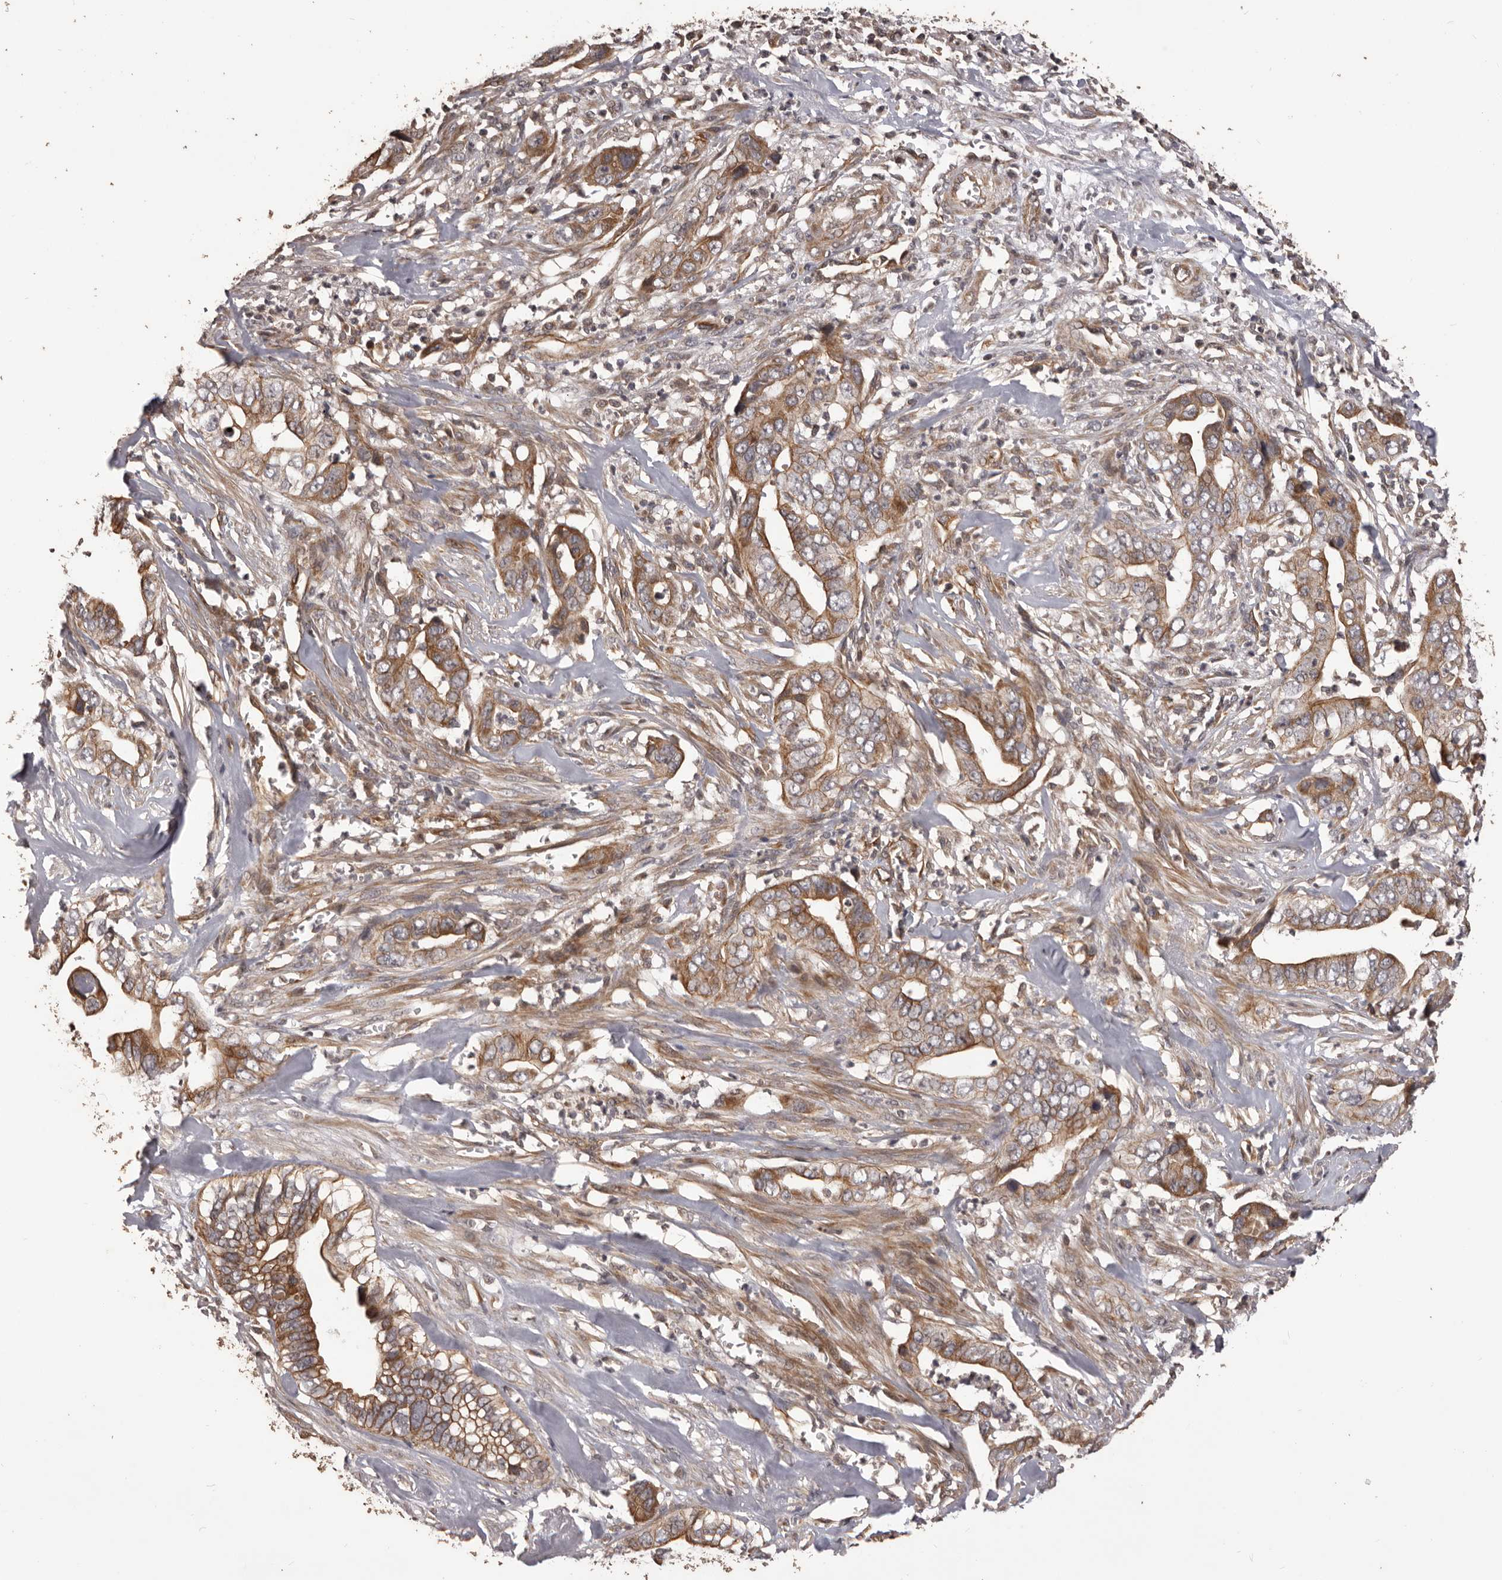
{"staining": {"intensity": "moderate", "quantity": ">75%", "location": "cytoplasmic/membranous"}, "tissue": "liver cancer", "cell_type": "Tumor cells", "image_type": "cancer", "snomed": [{"axis": "morphology", "description": "Cholangiocarcinoma"}, {"axis": "topography", "description": "Liver"}], "caption": "A photomicrograph of liver cancer stained for a protein shows moderate cytoplasmic/membranous brown staining in tumor cells. The staining was performed using DAB, with brown indicating positive protein expression. Nuclei are stained blue with hematoxylin.", "gene": "QRSL1", "patient": {"sex": "female", "age": 79}}